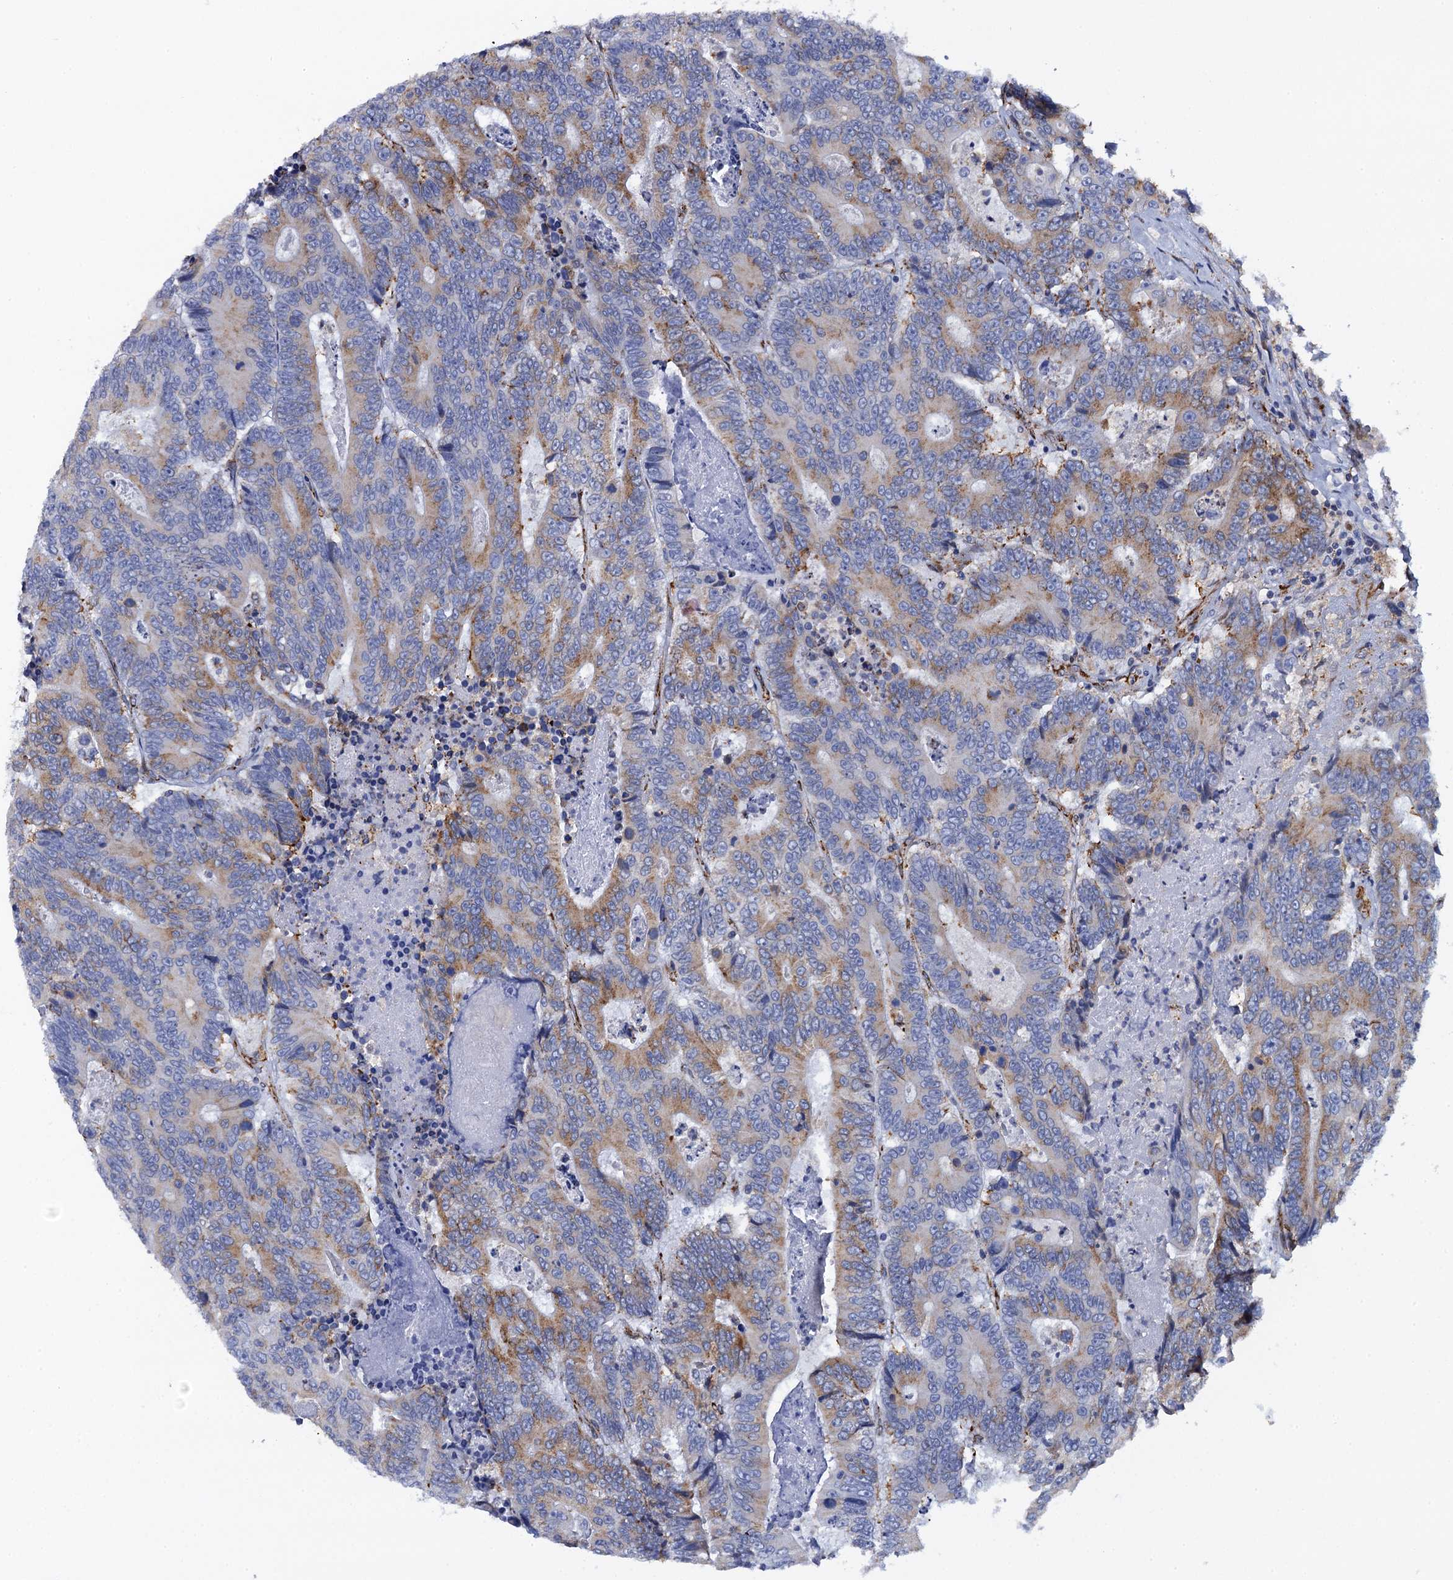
{"staining": {"intensity": "moderate", "quantity": "25%-75%", "location": "cytoplasmic/membranous"}, "tissue": "colorectal cancer", "cell_type": "Tumor cells", "image_type": "cancer", "snomed": [{"axis": "morphology", "description": "Adenocarcinoma, NOS"}, {"axis": "topography", "description": "Colon"}], "caption": "Immunohistochemical staining of human colorectal adenocarcinoma demonstrates medium levels of moderate cytoplasmic/membranous expression in approximately 25%-75% of tumor cells. Immunohistochemistry (ihc) stains the protein in brown and the nuclei are stained blue.", "gene": "POGLUT3", "patient": {"sex": "male", "age": 83}}